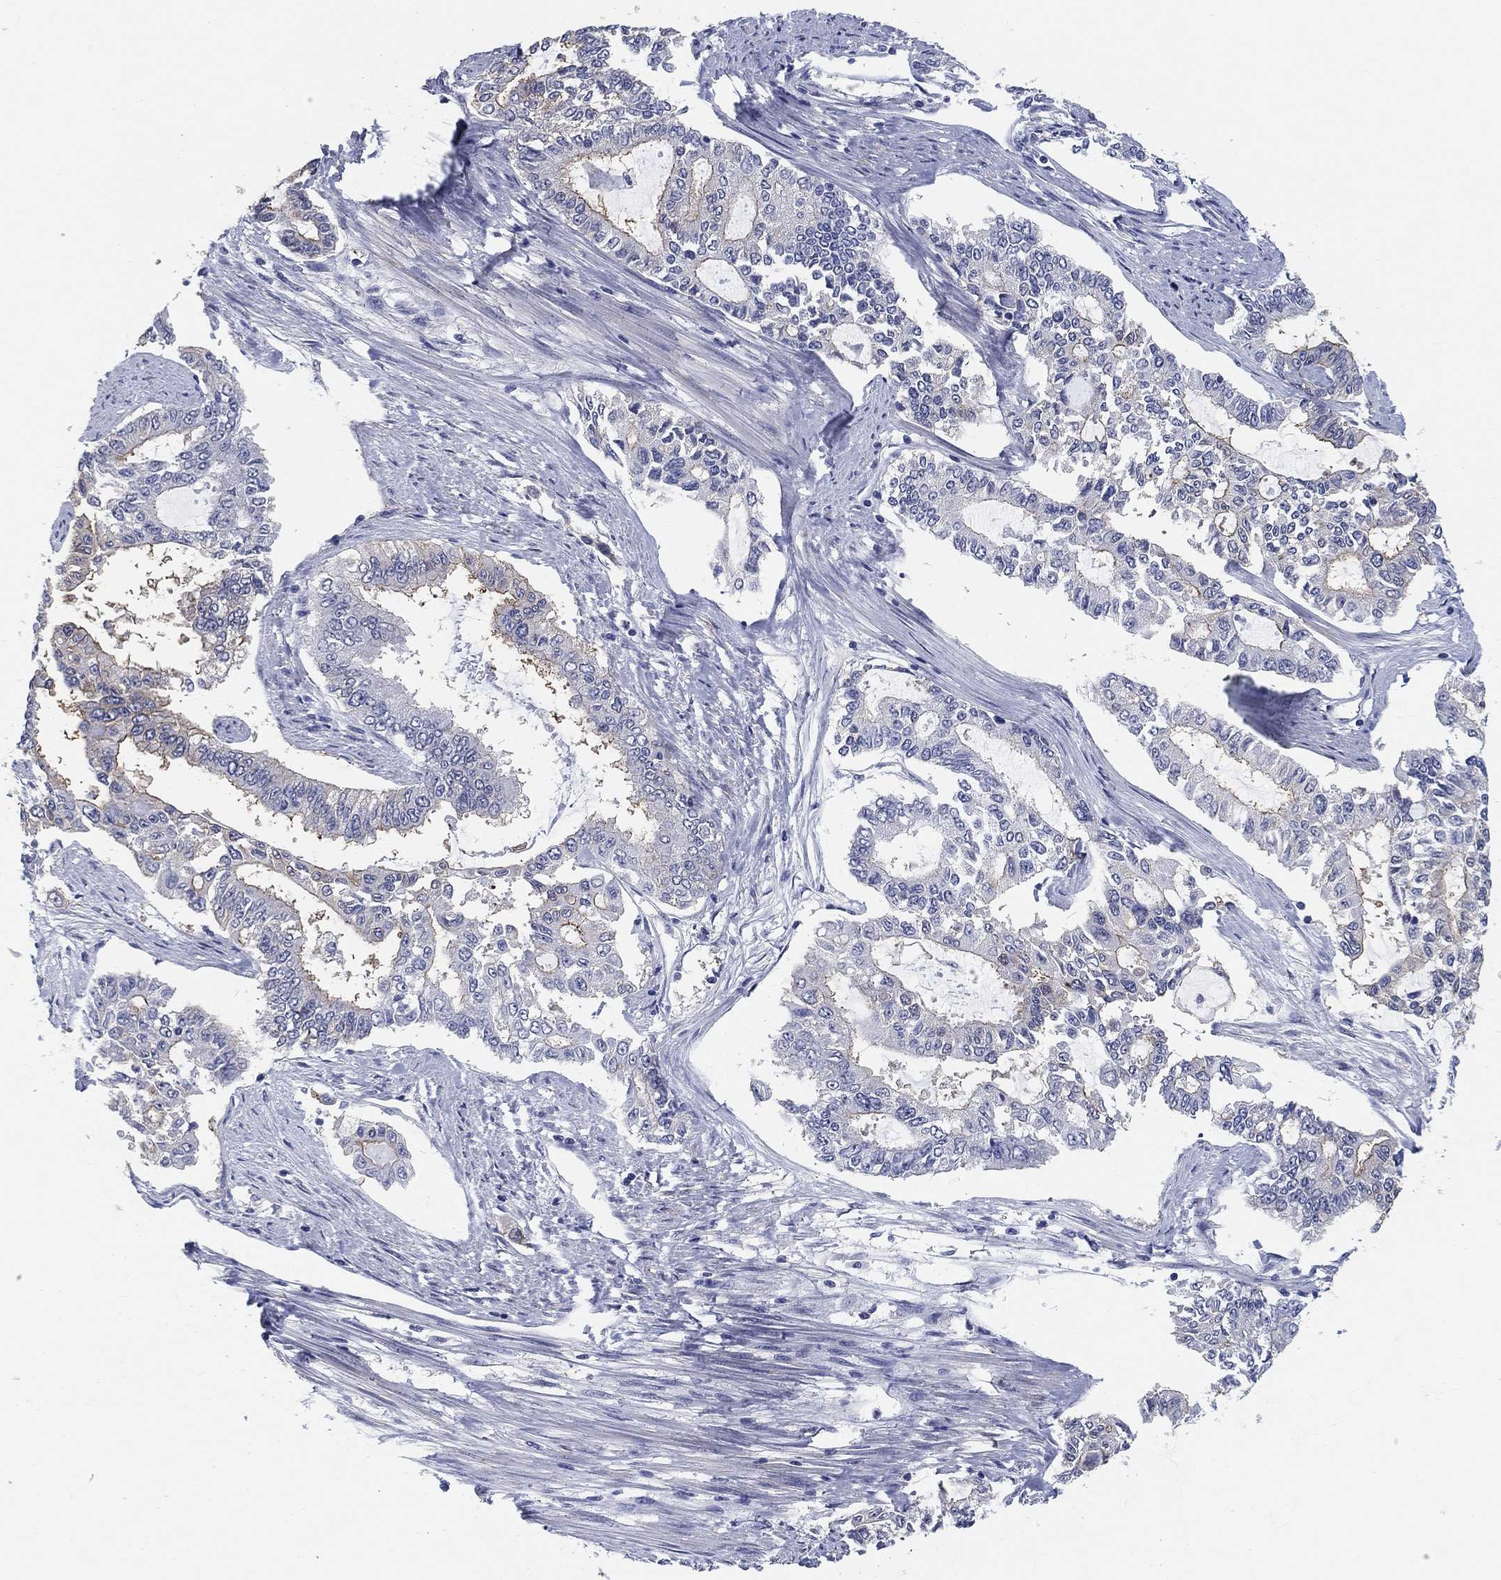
{"staining": {"intensity": "weak", "quantity": "<25%", "location": "cytoplasmic/membranous"}, "tissue": "endometrial cancer", "cell_type": "Tumor cells", "image_type": "cancer", "snomed": [{"axis": "morphology", "description": "Adenocarcinoma, NOS"}, {"axis": "topography", "description": "Uterus"}], "caption": "Tumor cells show no significant protein staining in adenocarcinoma (endometrial).", "gene": "CLUL1", "patient": {"sex": "female", "age": 59}}